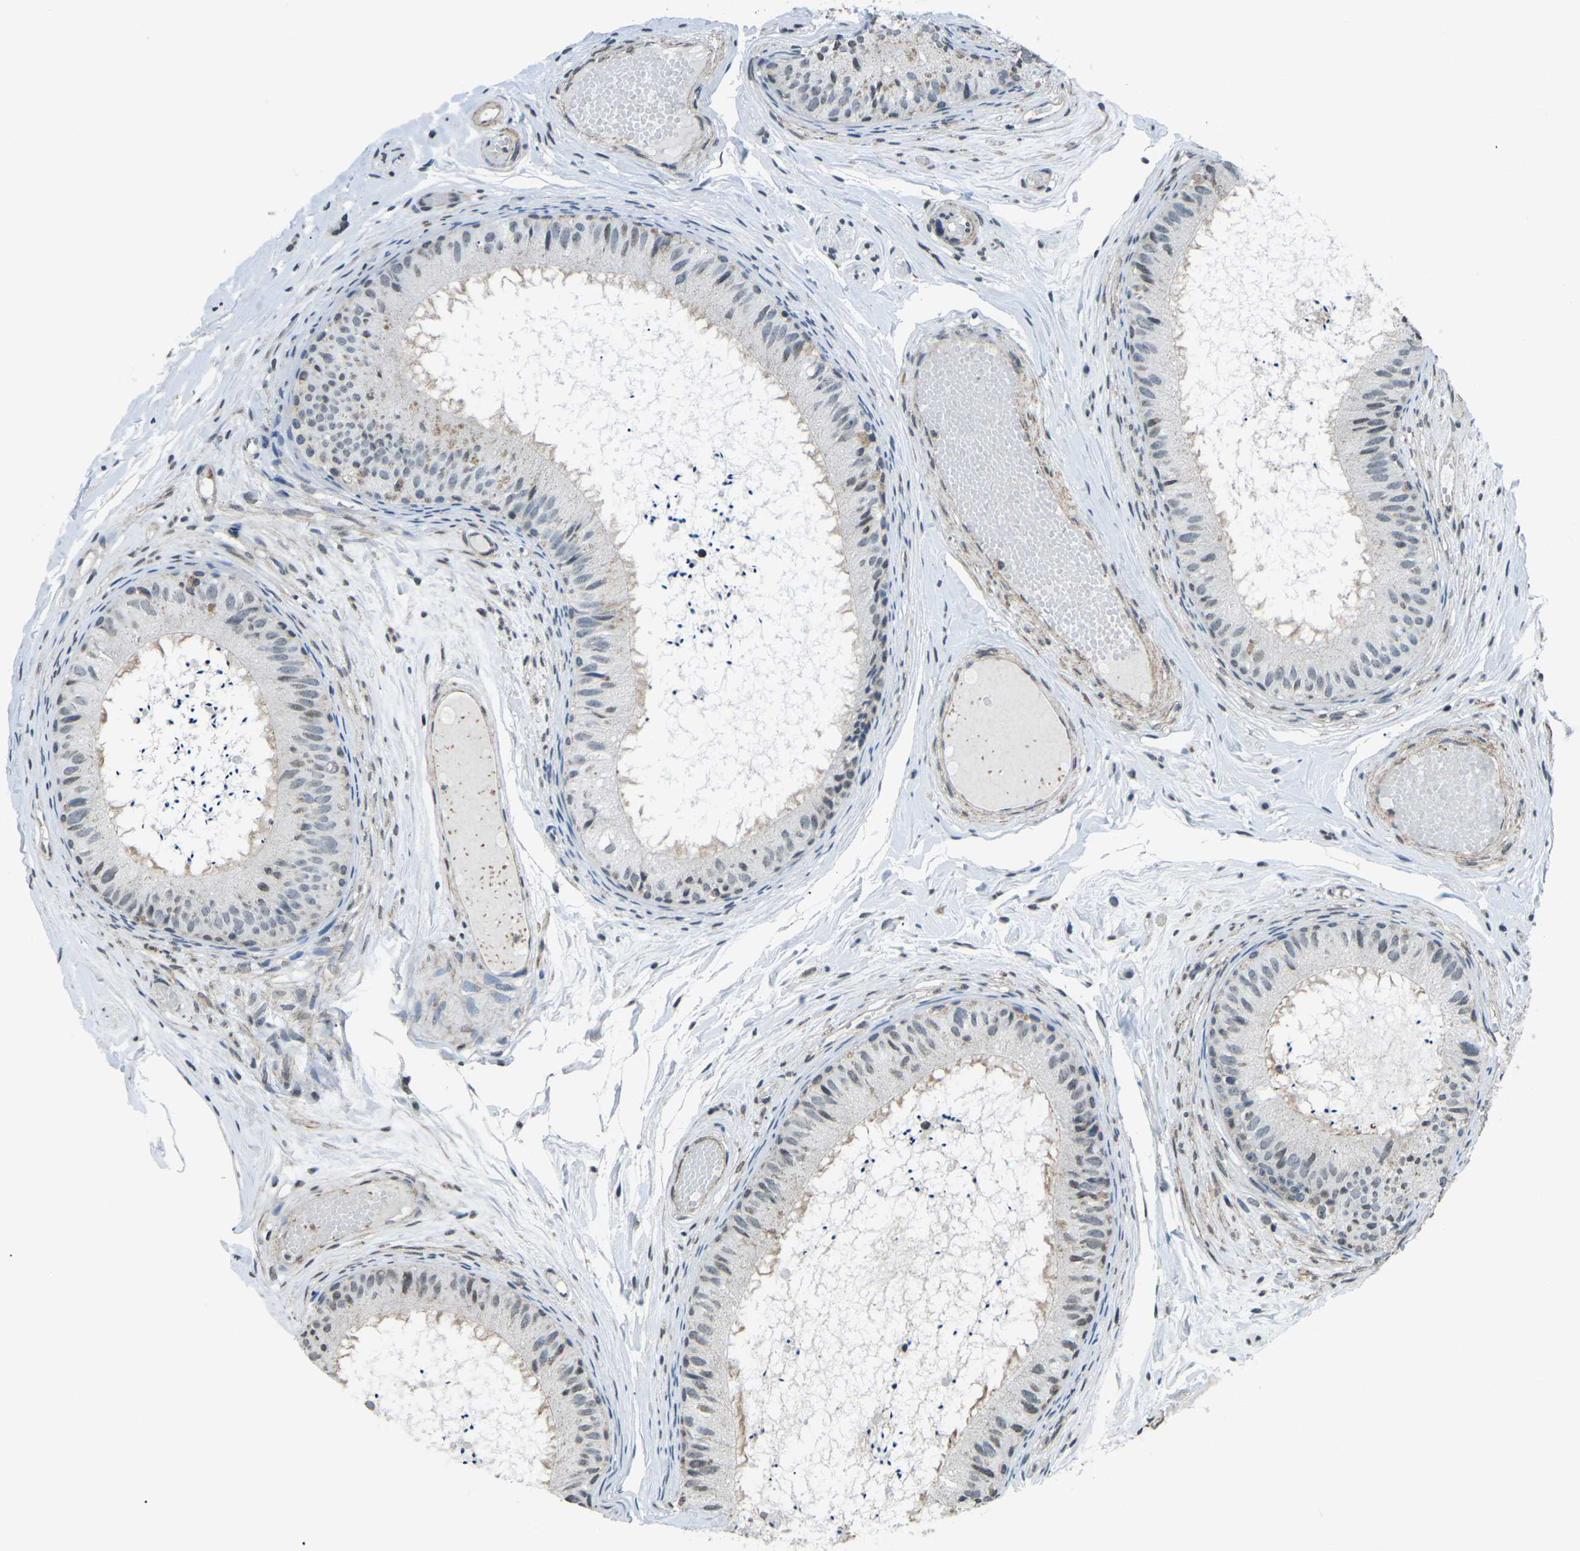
{"staining": {"intensity": "weak", "quantity": "<25%", "location": "cytoplasmic/membranous"}, "tissue": "epididymis", "cell_type": "Glandular cells", "image_type": "normal", "snomed": [{"axis": "morphology", "description": "Normal tissue, NOS"}, {"axis": "topography", "description": "Epididymis"}], "caption": "This is an IHC micrograph of unremarkable epididymis. There is no positivity in glandular cells.", "gene": "TFR2", "patient": {"sex": "male", "age": 46}}